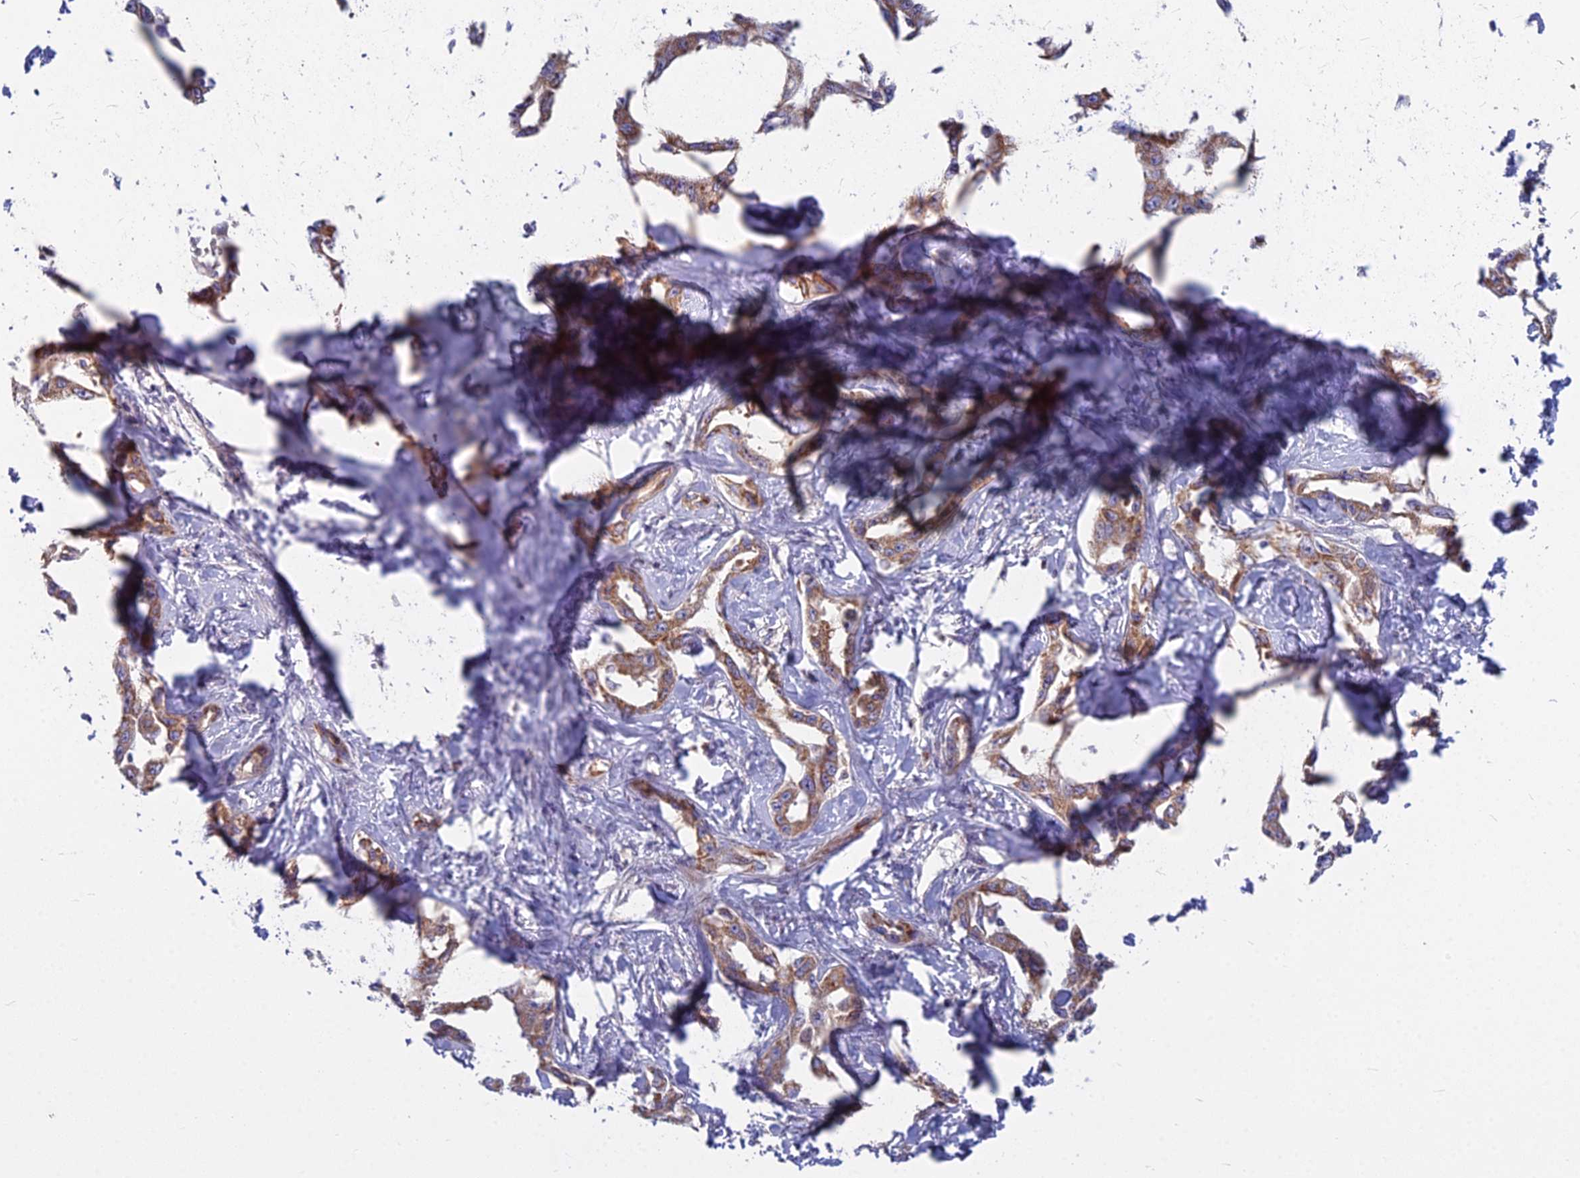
{"staining": {"intensity": "moderate", "quantity": ">75%", "location": "cytoplasmic/membranous"}, "tissue": "liver cancer", "cell_type": "Tumor cells", "image_type": "cancer", "snomed": [{"axis": "morphology", "description": "Cholangiocarcinoma"}, {"axis": "topography", "description": "Liver"}], "caption": "Cholangiocarcinoma (liver) stained with a protein marker displays moderate staining in tumor cells.", "gene": "COX20", "patient": {"sex": "male", "age": 59}}